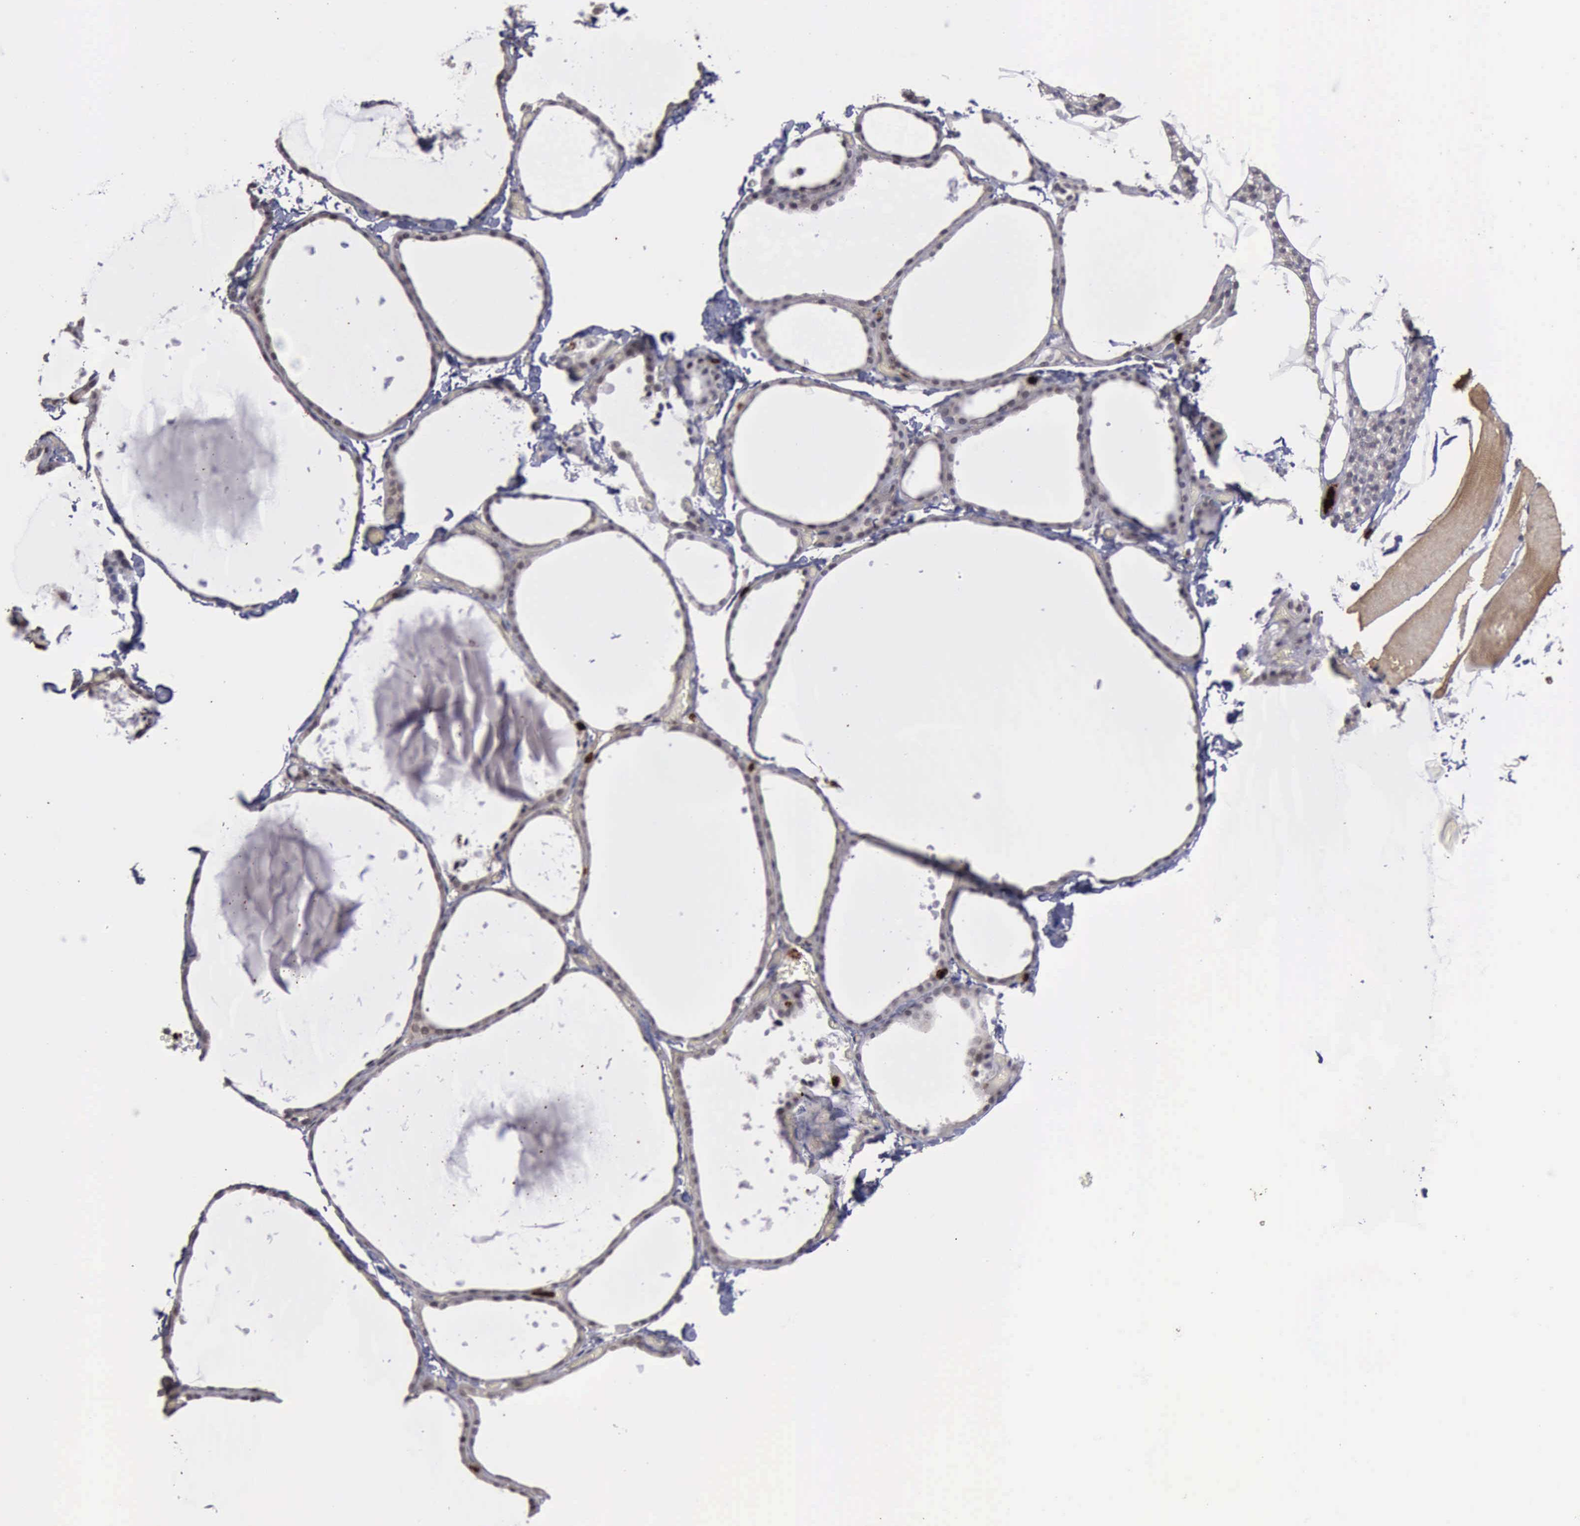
{"staining": {"intensity": "negative", "quantity": "none", "location": "none"}, "tissue": "thyroid gland", "cell_type": "Glandular cells", "image_type": "normal", "snomed": [{"axis": "morphology", "description": "Normal tissue, NOS"}, {"axis": "topography", "description": "Thyroid gland"}], "caption": "Immunohistochemistry of unremarkable human thyroid gland demonstrates no expression in glandular cells.", "gene": "MMP9", "patient": {"sex": "female", "age": 22}}